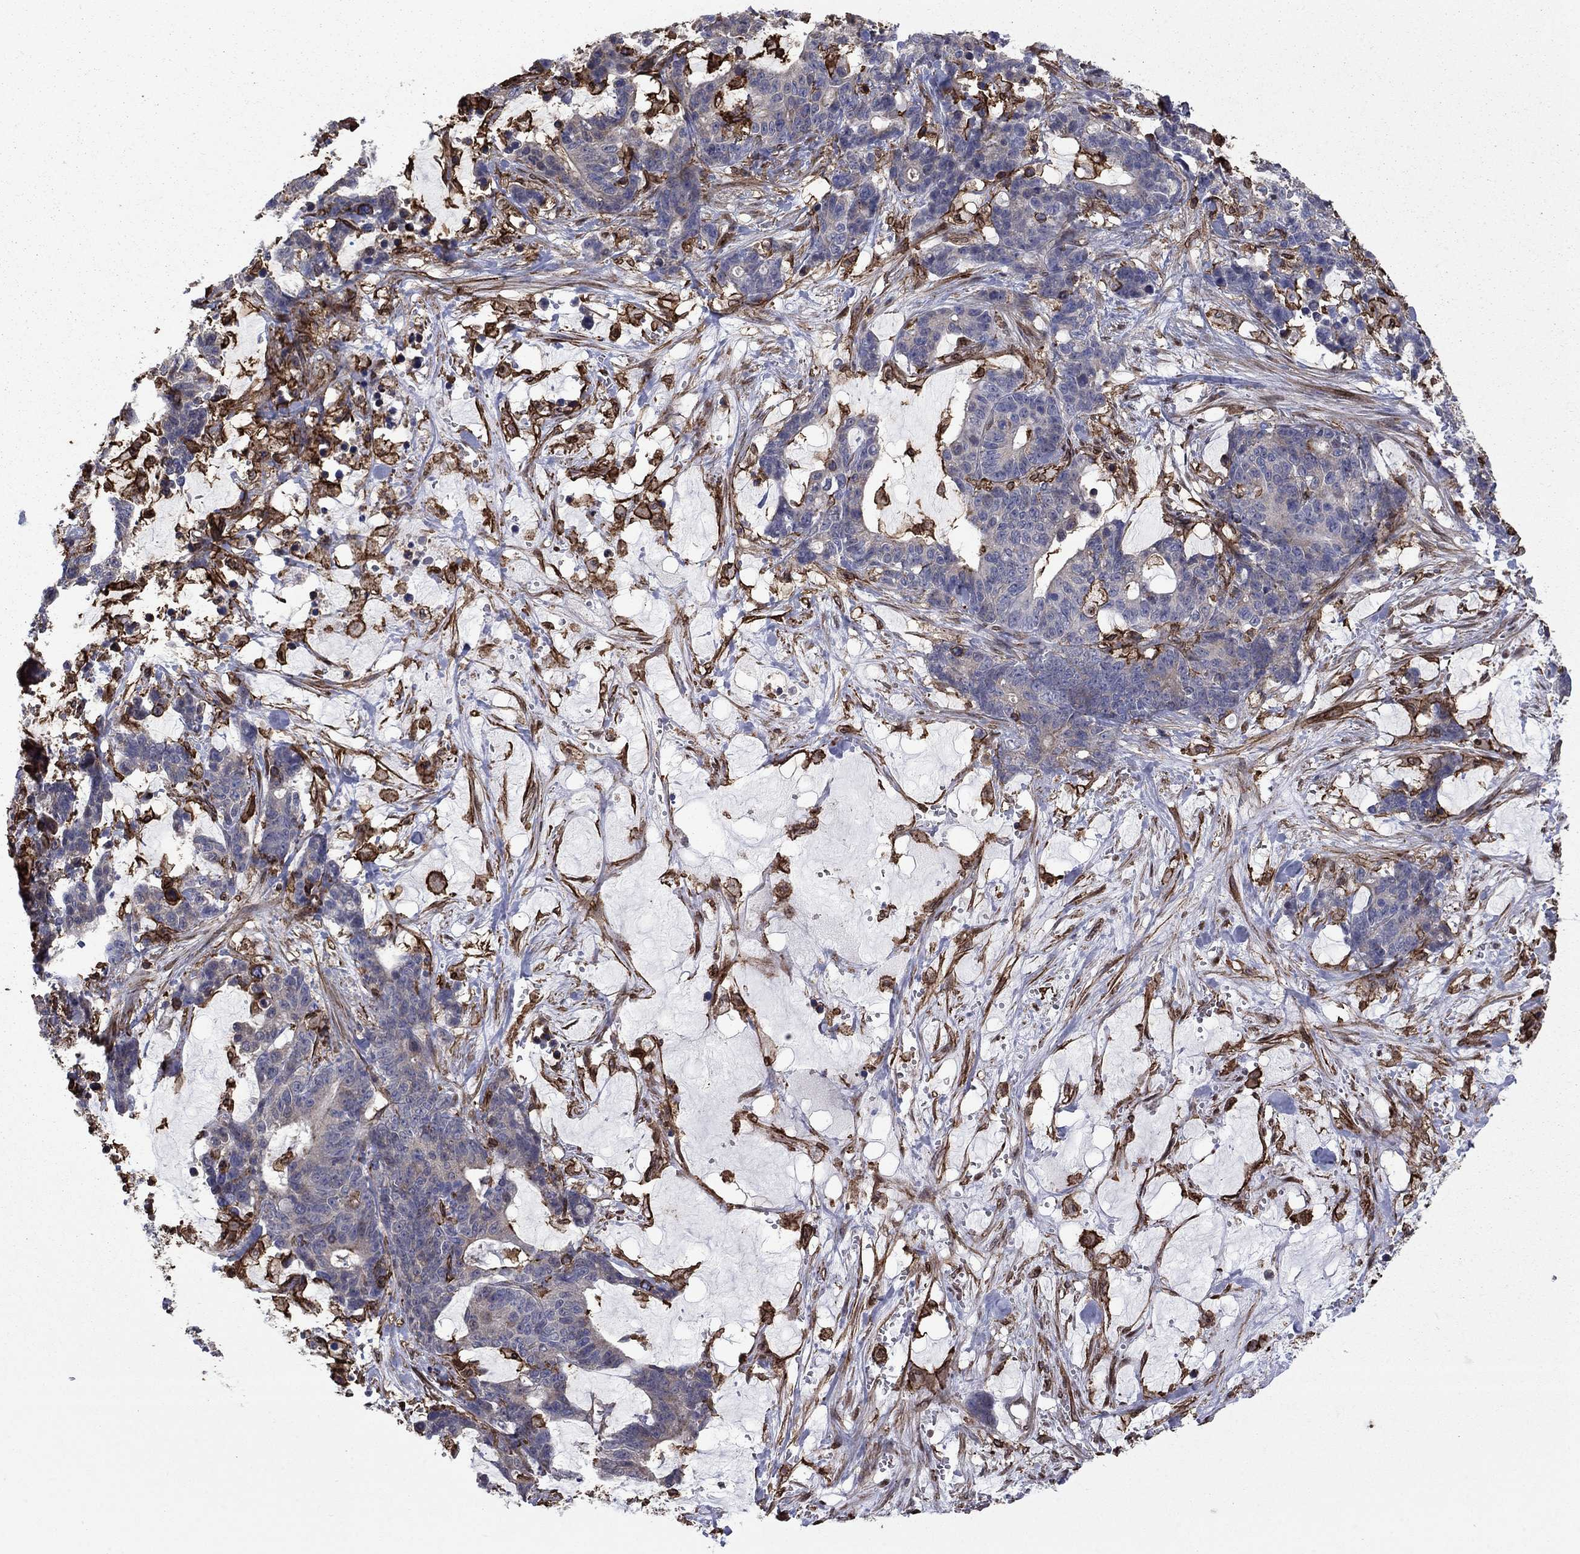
{"staining": {"intensity": "negative", "quantity": "none", "location": "none"}, "tissue": "stomach cancer", "cell_type": "Tumor cells", "image_type": "cancer", "snomed": [{"axis": "morphology", "description": "Normal tissue, NOS"}, {"axis": "morphology", "description": "Adenocarcinoma, NOS"}, {"axis": "topography", "description": "Stomach"}], "caption": "Human adenocarcinoma (stomach) stained for a protein using immunohistochemistry exhibits no positivity in tumor cells.", "gene": "PLAU", "patient": {"sex": "female", "age": 64}}